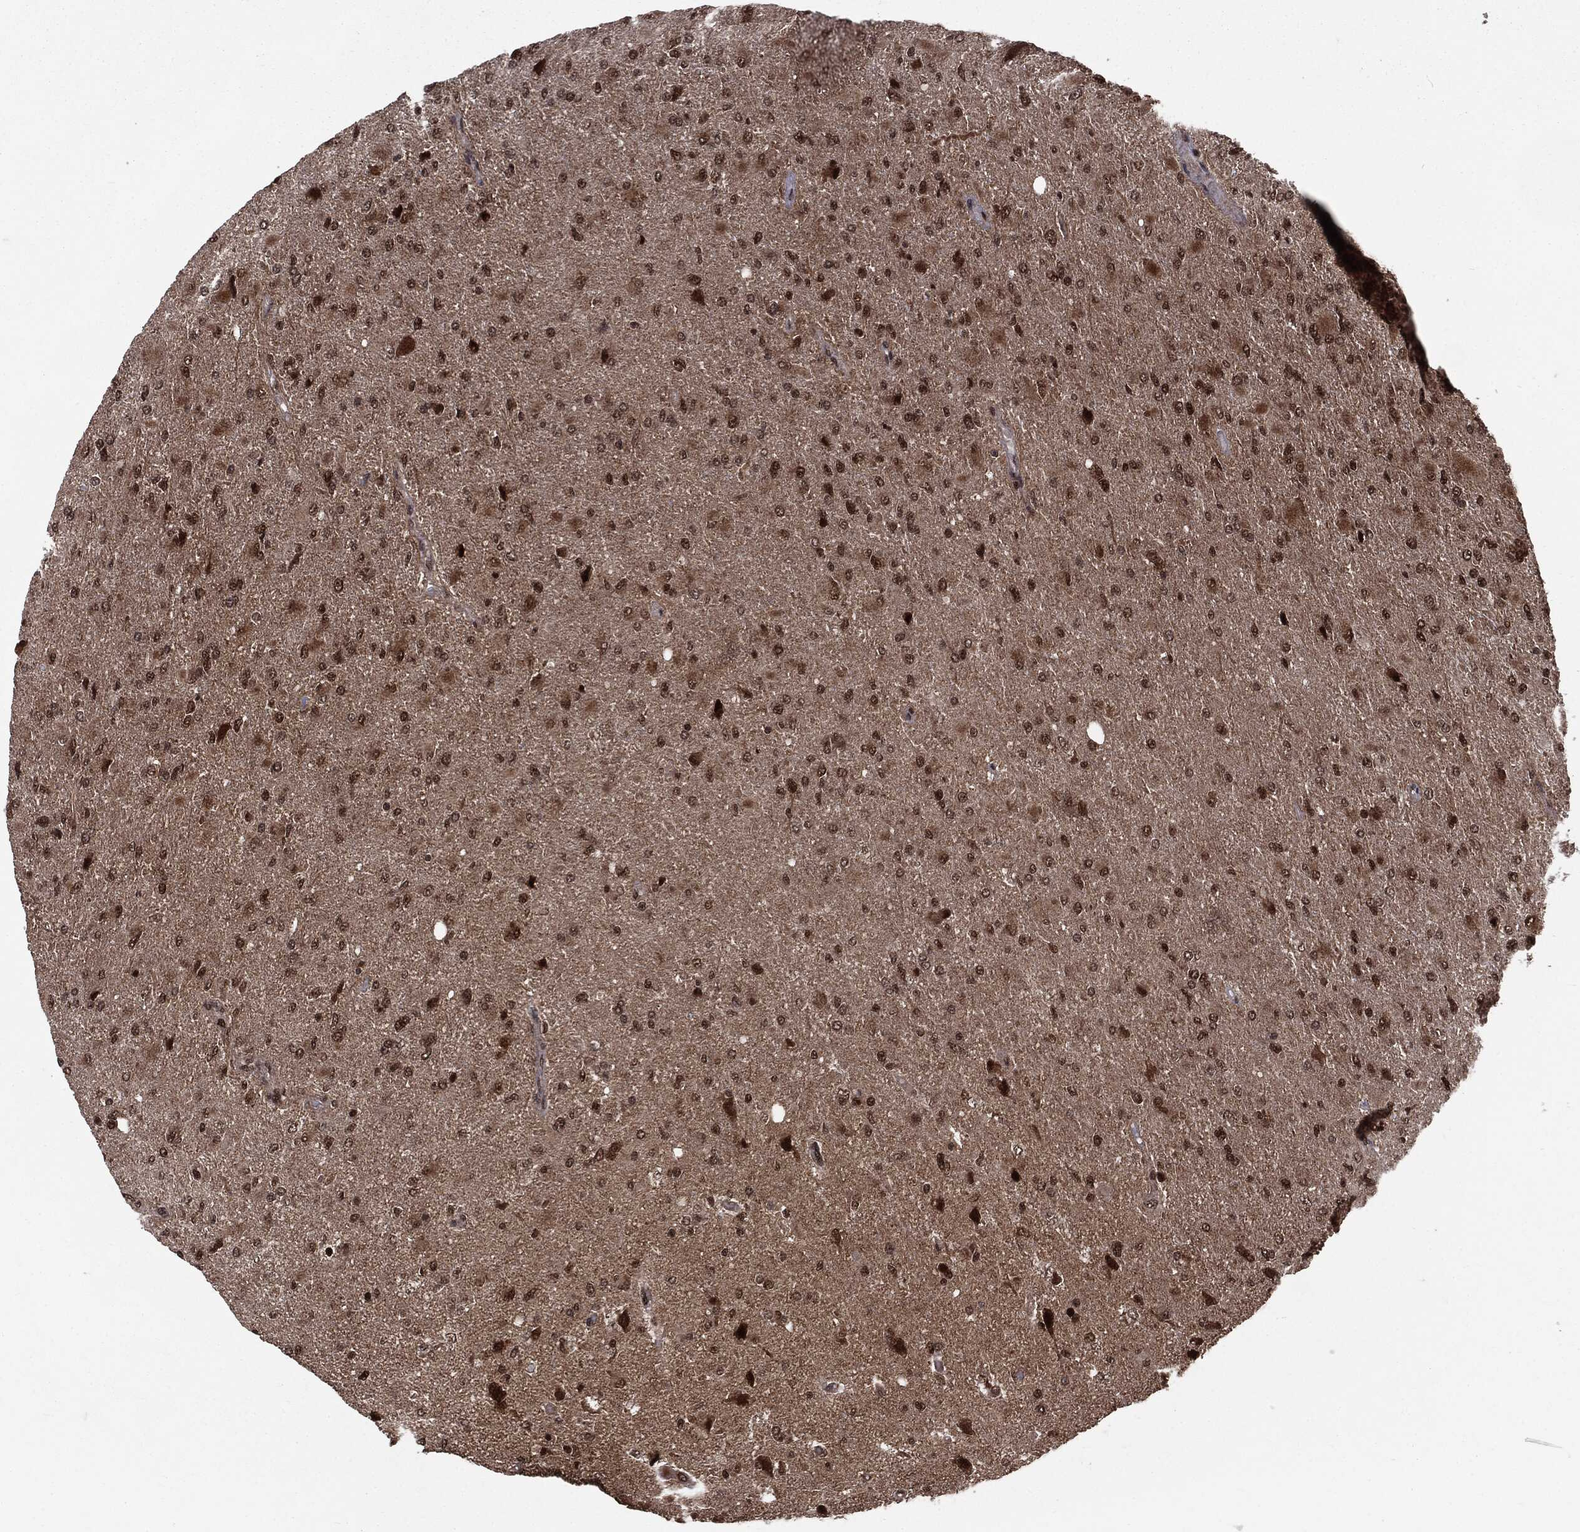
{"staining": {"intensity": "strong", "quantity": "25%-75%", "location": "cytoplasmic/membranous,nuclear"}, "tissue": "glioma", "cell_type": "Tumor cells", "image_type": "cancer", "snomed": [{"axis": "morphology", "description": "Glioma, malignant, High grade"}, {"axis": "topography", "description": "Cerebral cortex"}], "caption": "IHC micrograph of neoplastic tissue: human glioma stained using IHC shows high levels of strong protein expression localized specifically in the cytoplasmic/membranous and nuclear of tumor cells, appearing as a cytoplasmic/membranous and nuclear brown color.", "gene": "PTPA", "patient": {"sex": "female", "age": 36}}